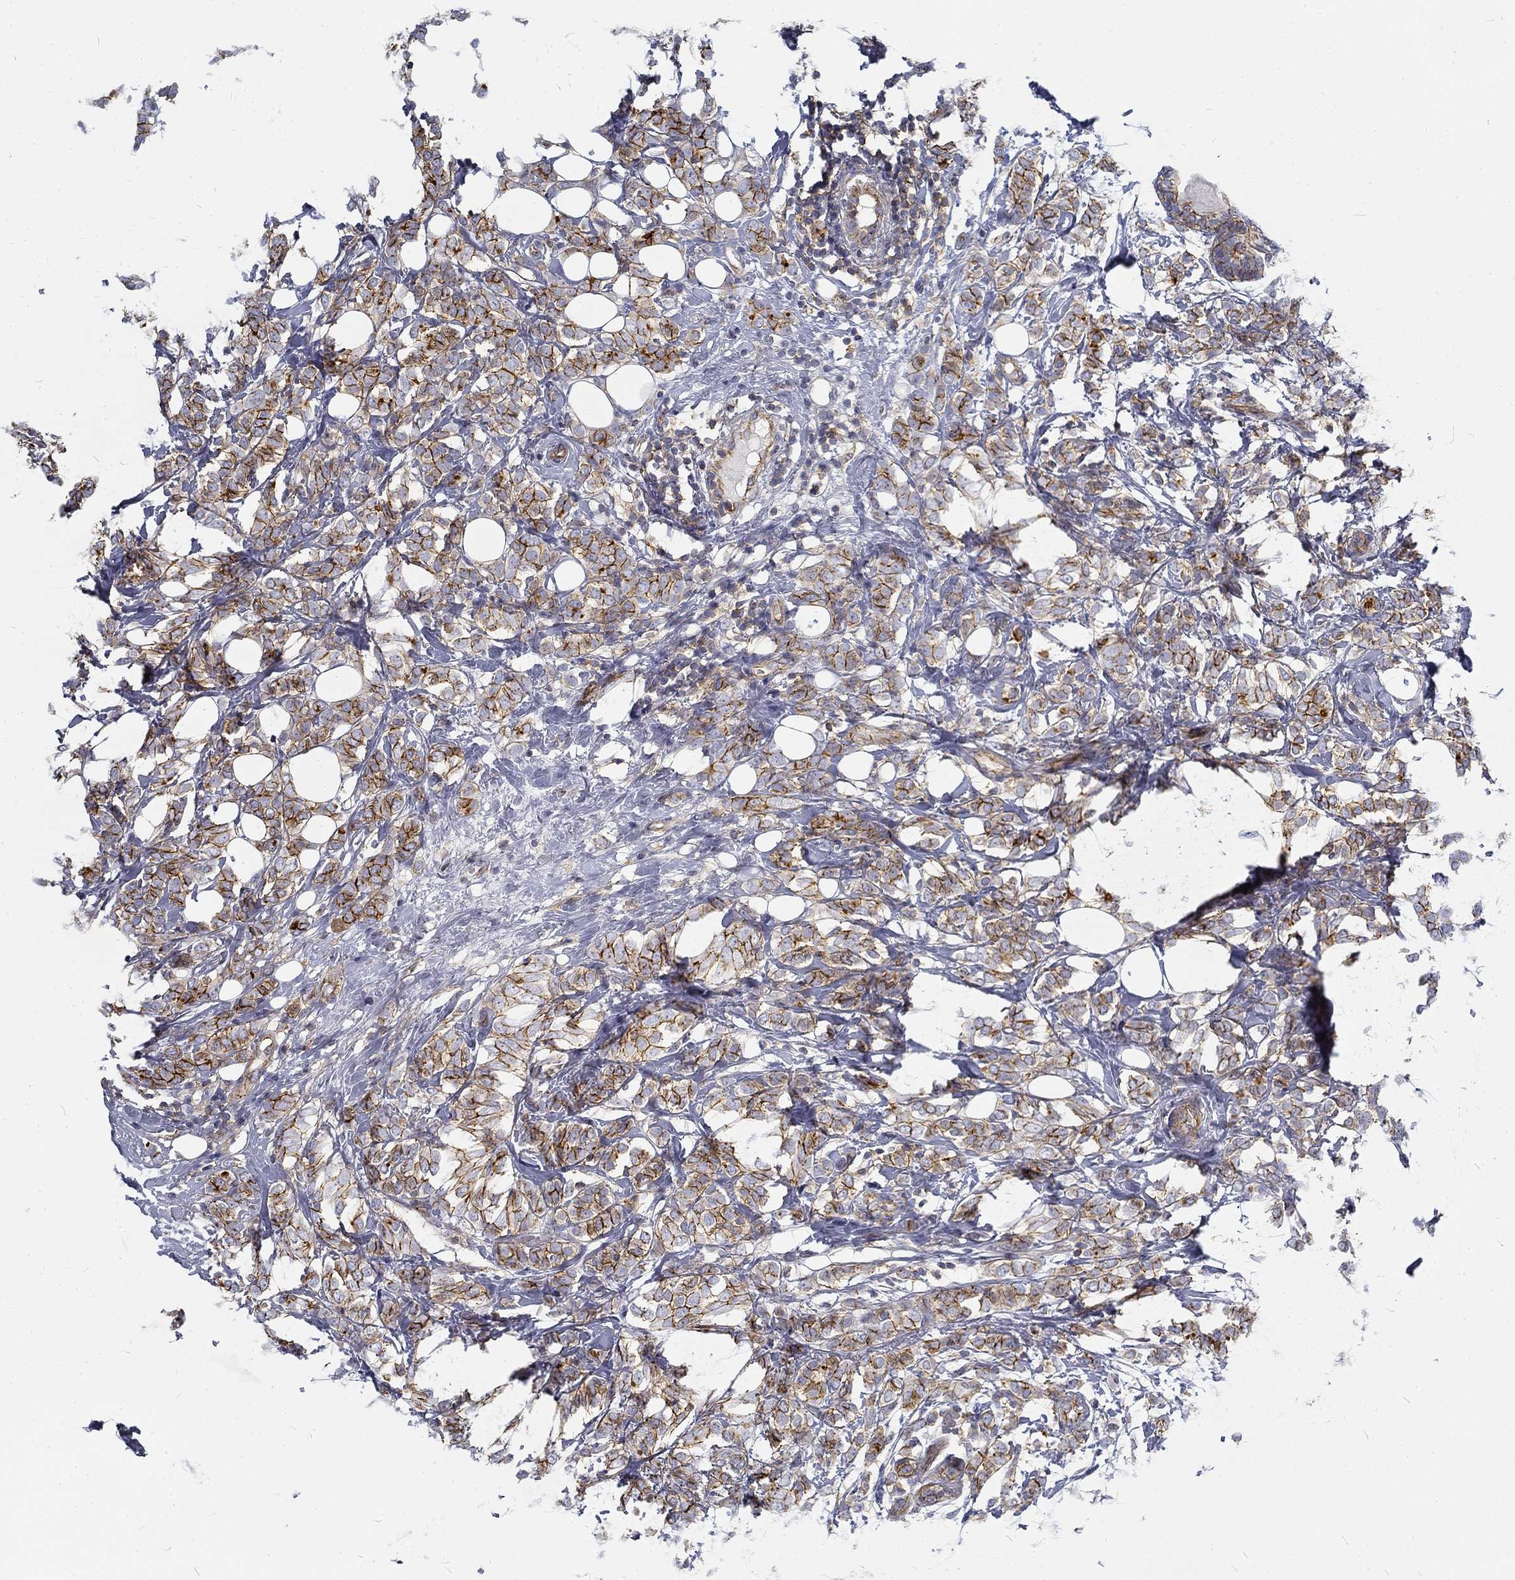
{"staining": {"intensity": "strong", "quantity": "25%-75%", "location": "cytoplasmic/membranous"}, "tissue": "breast cancer", "cell_type": "Tumor cells", "image_type": "cancer", "snomed": [{"axis": "morphology", "description": "Lobular carcinoma"}, {"axis": "topography", "description": "Breast"}], "caption": "Lobular carcinoma (breast) was stained to show a protein in brown. There is high levels of strong cytoplasmic/membranous expression in about 25%-75% of tumor cells.", "gene": "MTMR11", "patient": {"sex": "female", "age": 49}}